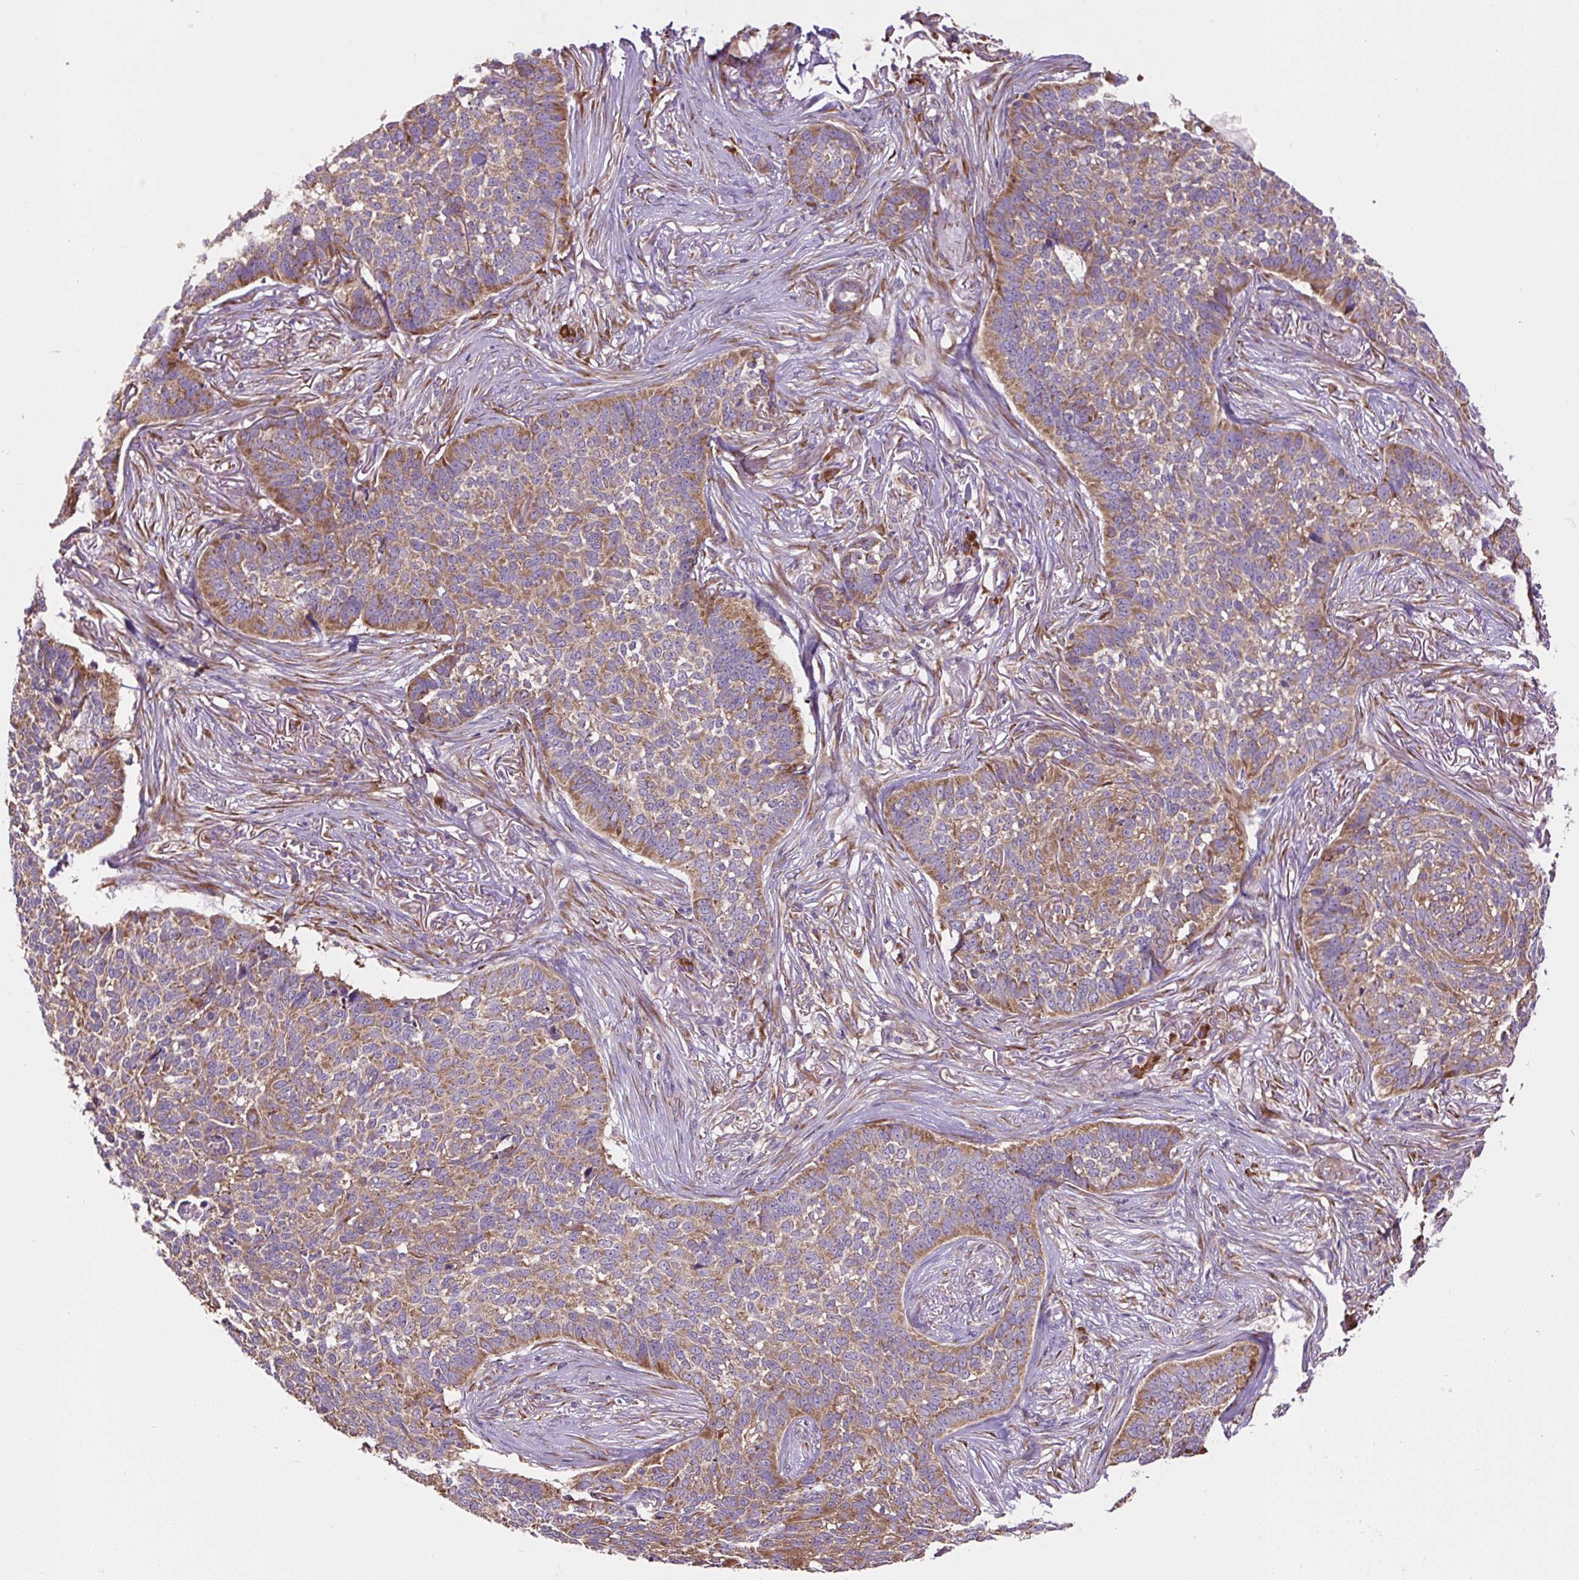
{"staining": {"intensity": "moderate", "quantity": ">75%", "location": "cytoplasmic/membranous"}, "tissue": "skin cancer", "cell_type": "Tumor cells", "image_type": "cancer", "snomed": [{"axis": "morphology", "description": "Basal cell carcinoma"}, {"axis": "topography", "description": "Skin"}], "caption": "Moderate cytoplasmic/membranous positivity for a protein is appreciated in approximately >75% of tumor cells of skin cancer using immunohistochemistry.", "gene": "RPS23", "patient": {"sex": "male", "age": 85}}